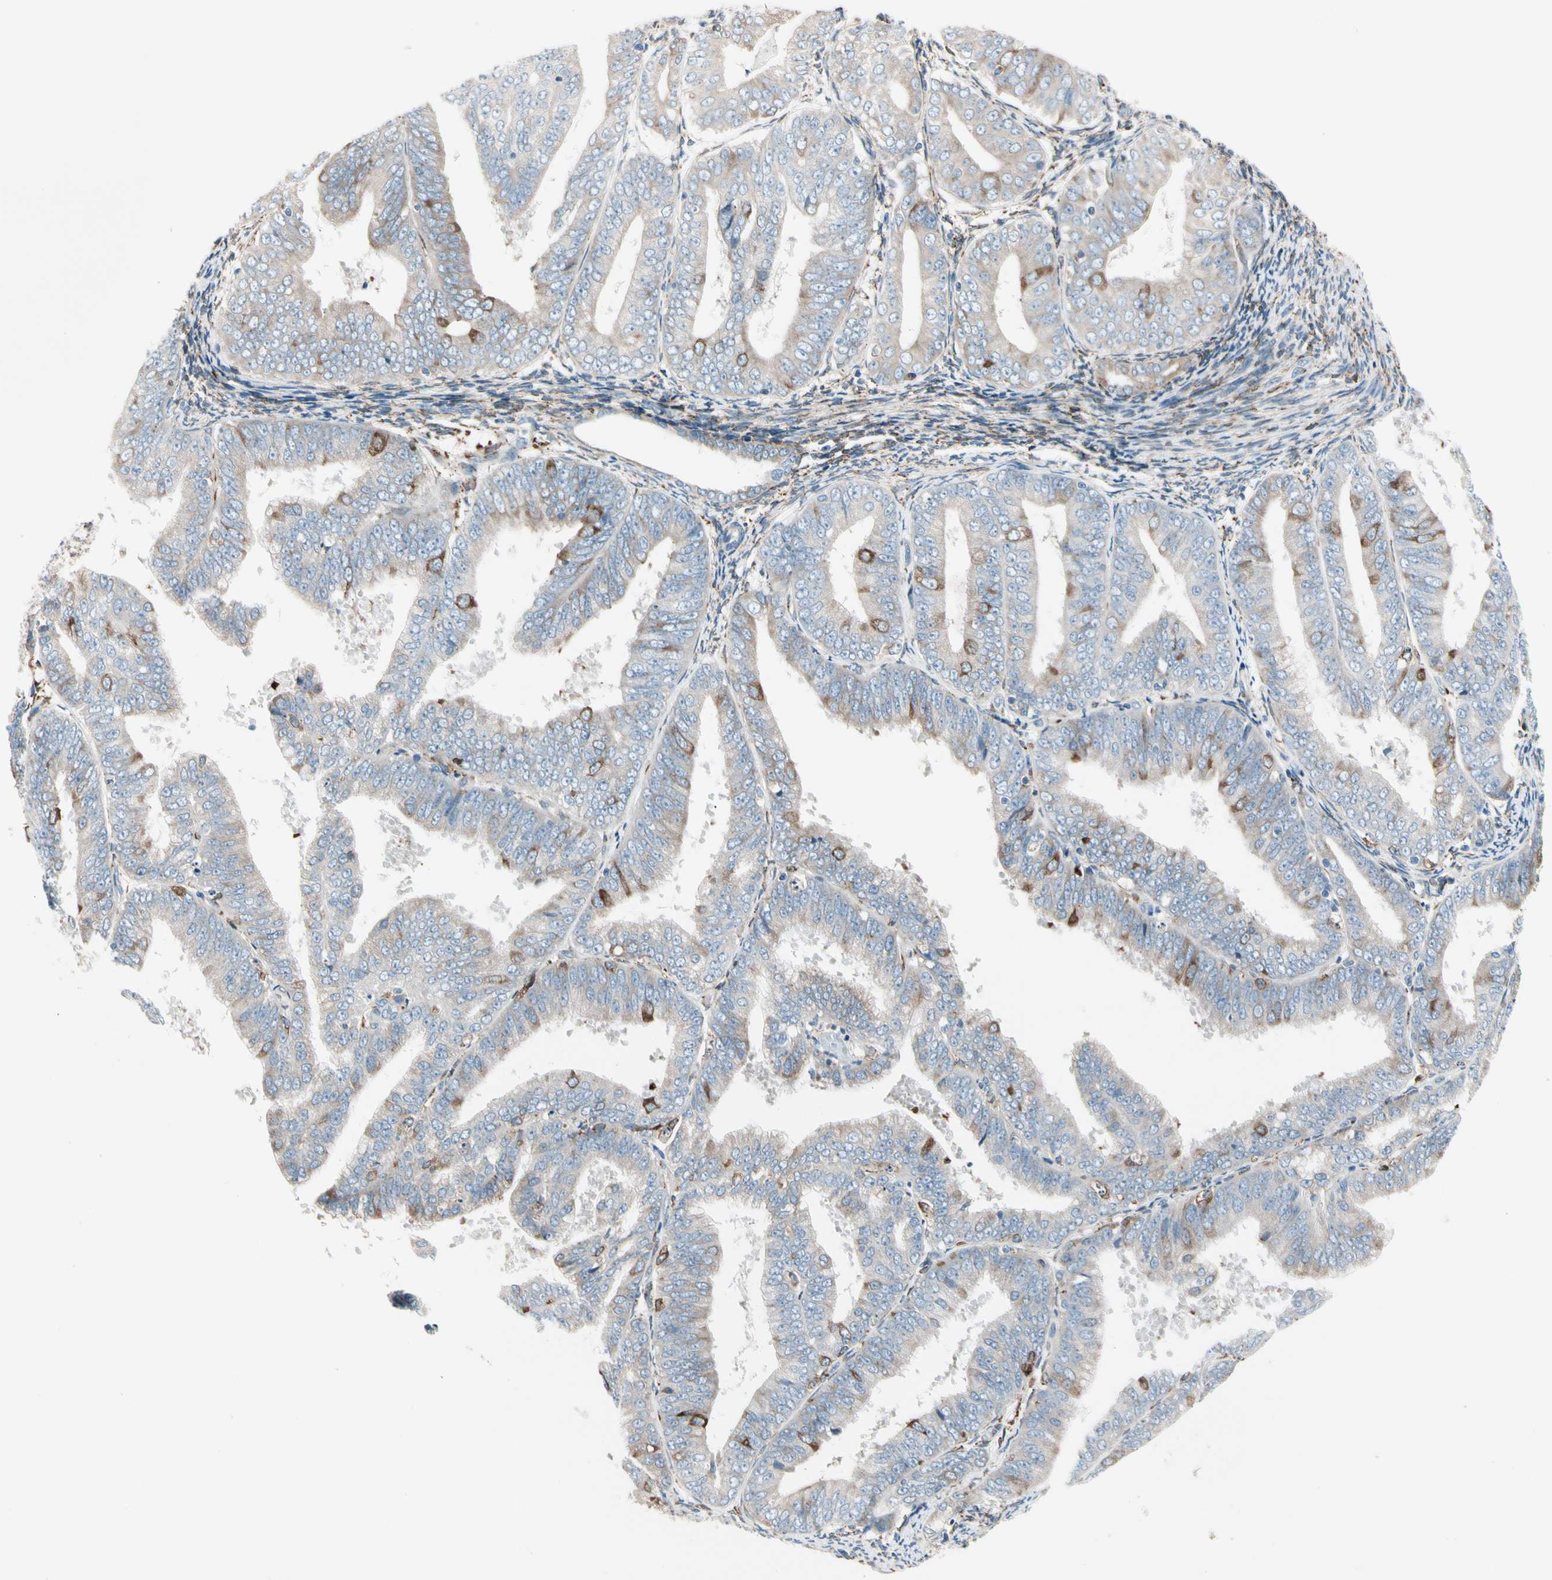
{"staining": {"intensity": "moderate", "quantity": "25%-75%", "location": "cytoplasmic/membranous"}, "tissue": "endometrial cancer", "cell_type": "Tumor cells", "image_type": "cancer", "snomed": [{"axis": "morphology", "description": "Adenocarcinoma, NOS"}, {"axis": "topography", "description": "Endometrium"}], "caption": "Tumor cells reveal medium levels of moderate cytoplasmic/membranous staining in about 25%-75% of cells in human endometrial adenocarcinoma.", "gene": "LRPAP1", "patient": {"sex": "female", "age": 63}}